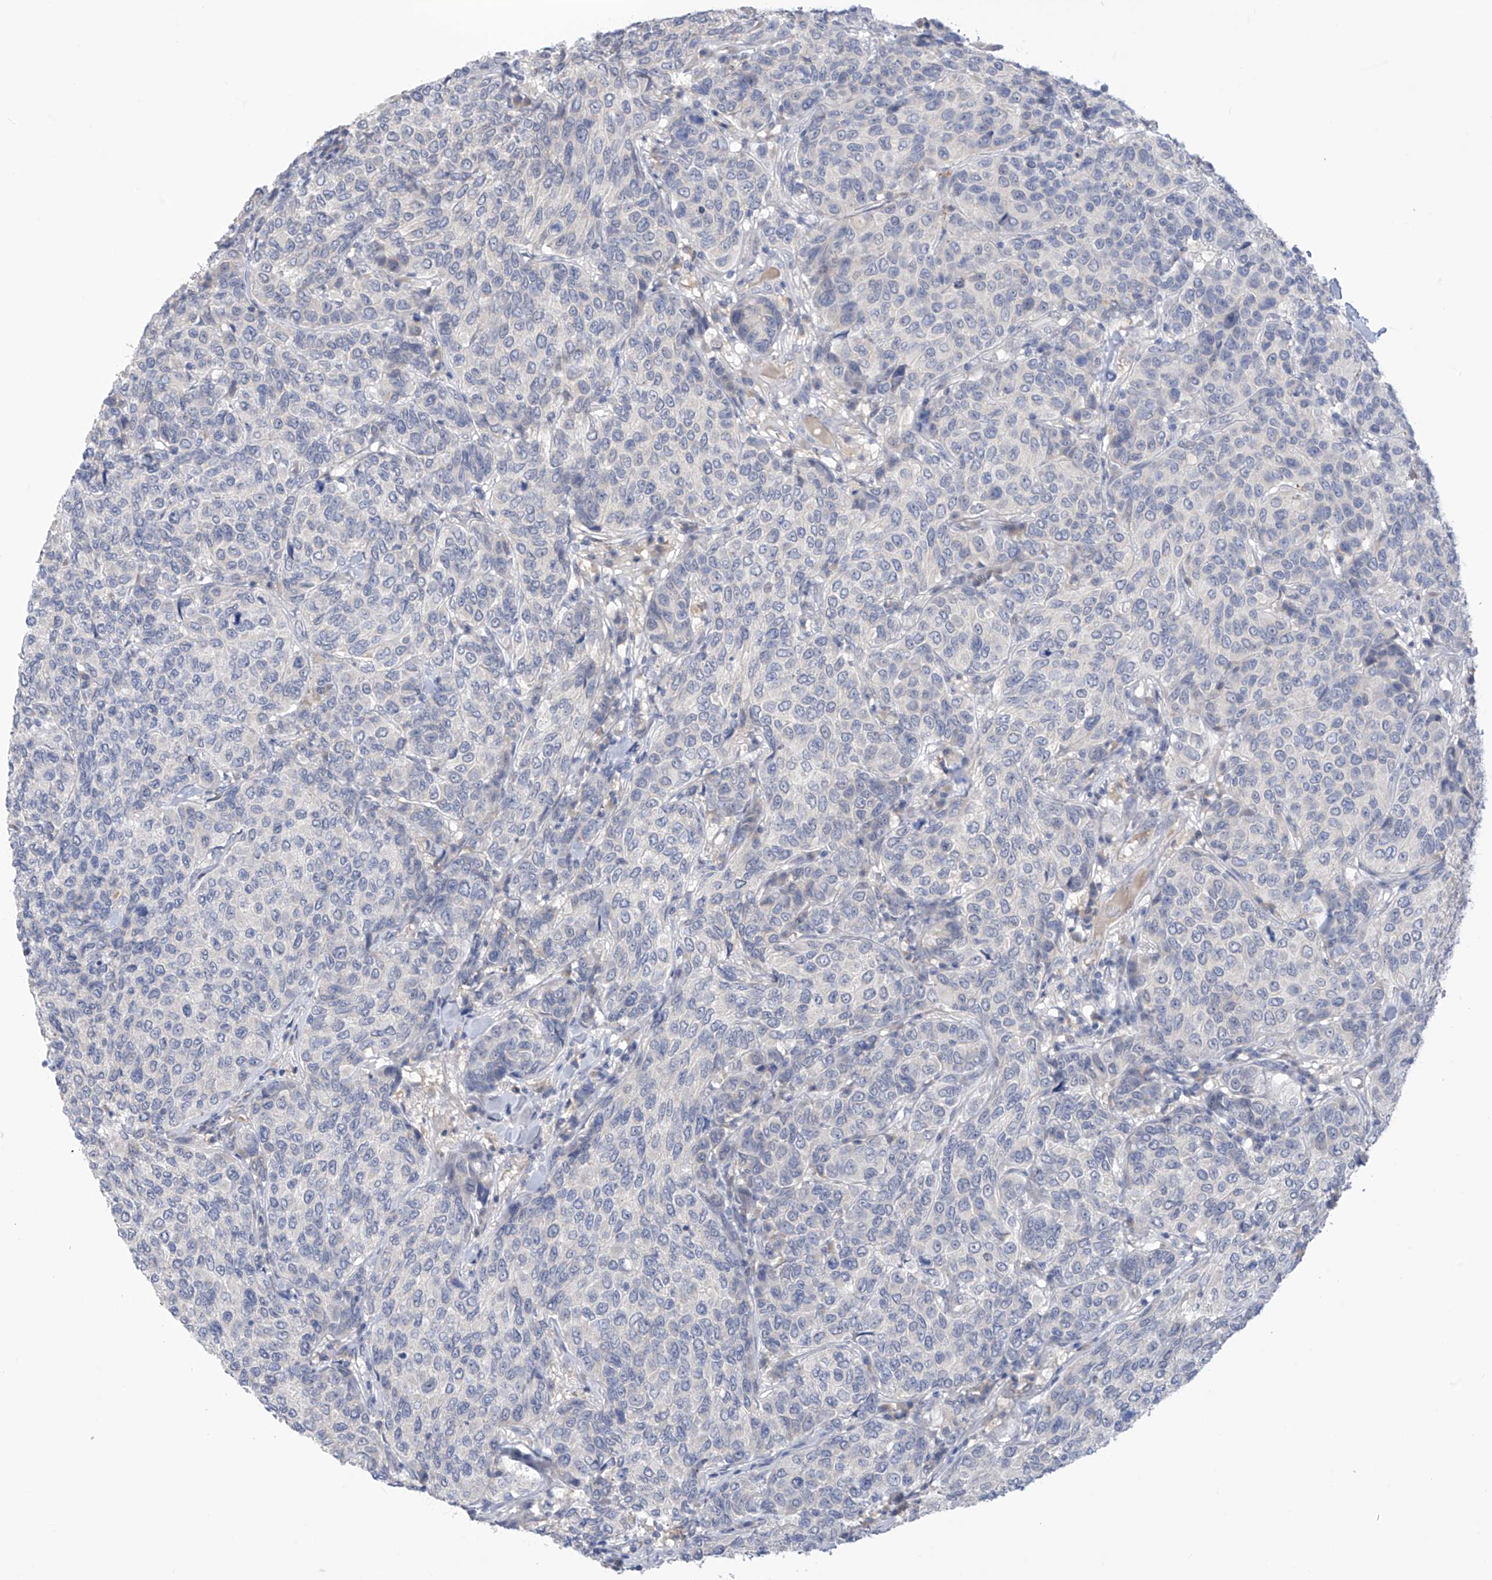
{"staining": {"intensity": "negative", "quantity": "none", "location": "none"}, "tissue": "breast cancer", "cell_type": "Tumor cells", "image_type": "cancer", "snomed": [{"axis": "morphology", "description": "Duct carcinoma"}, {"axis": "topography", "description": "Breast"}], "caption": "Intraductal carcinoma (breast) stained for a protein using IHC shows no staining tumor cells.", "gene": "IBA57", "patient": {"sex": "female", "age": 55}}